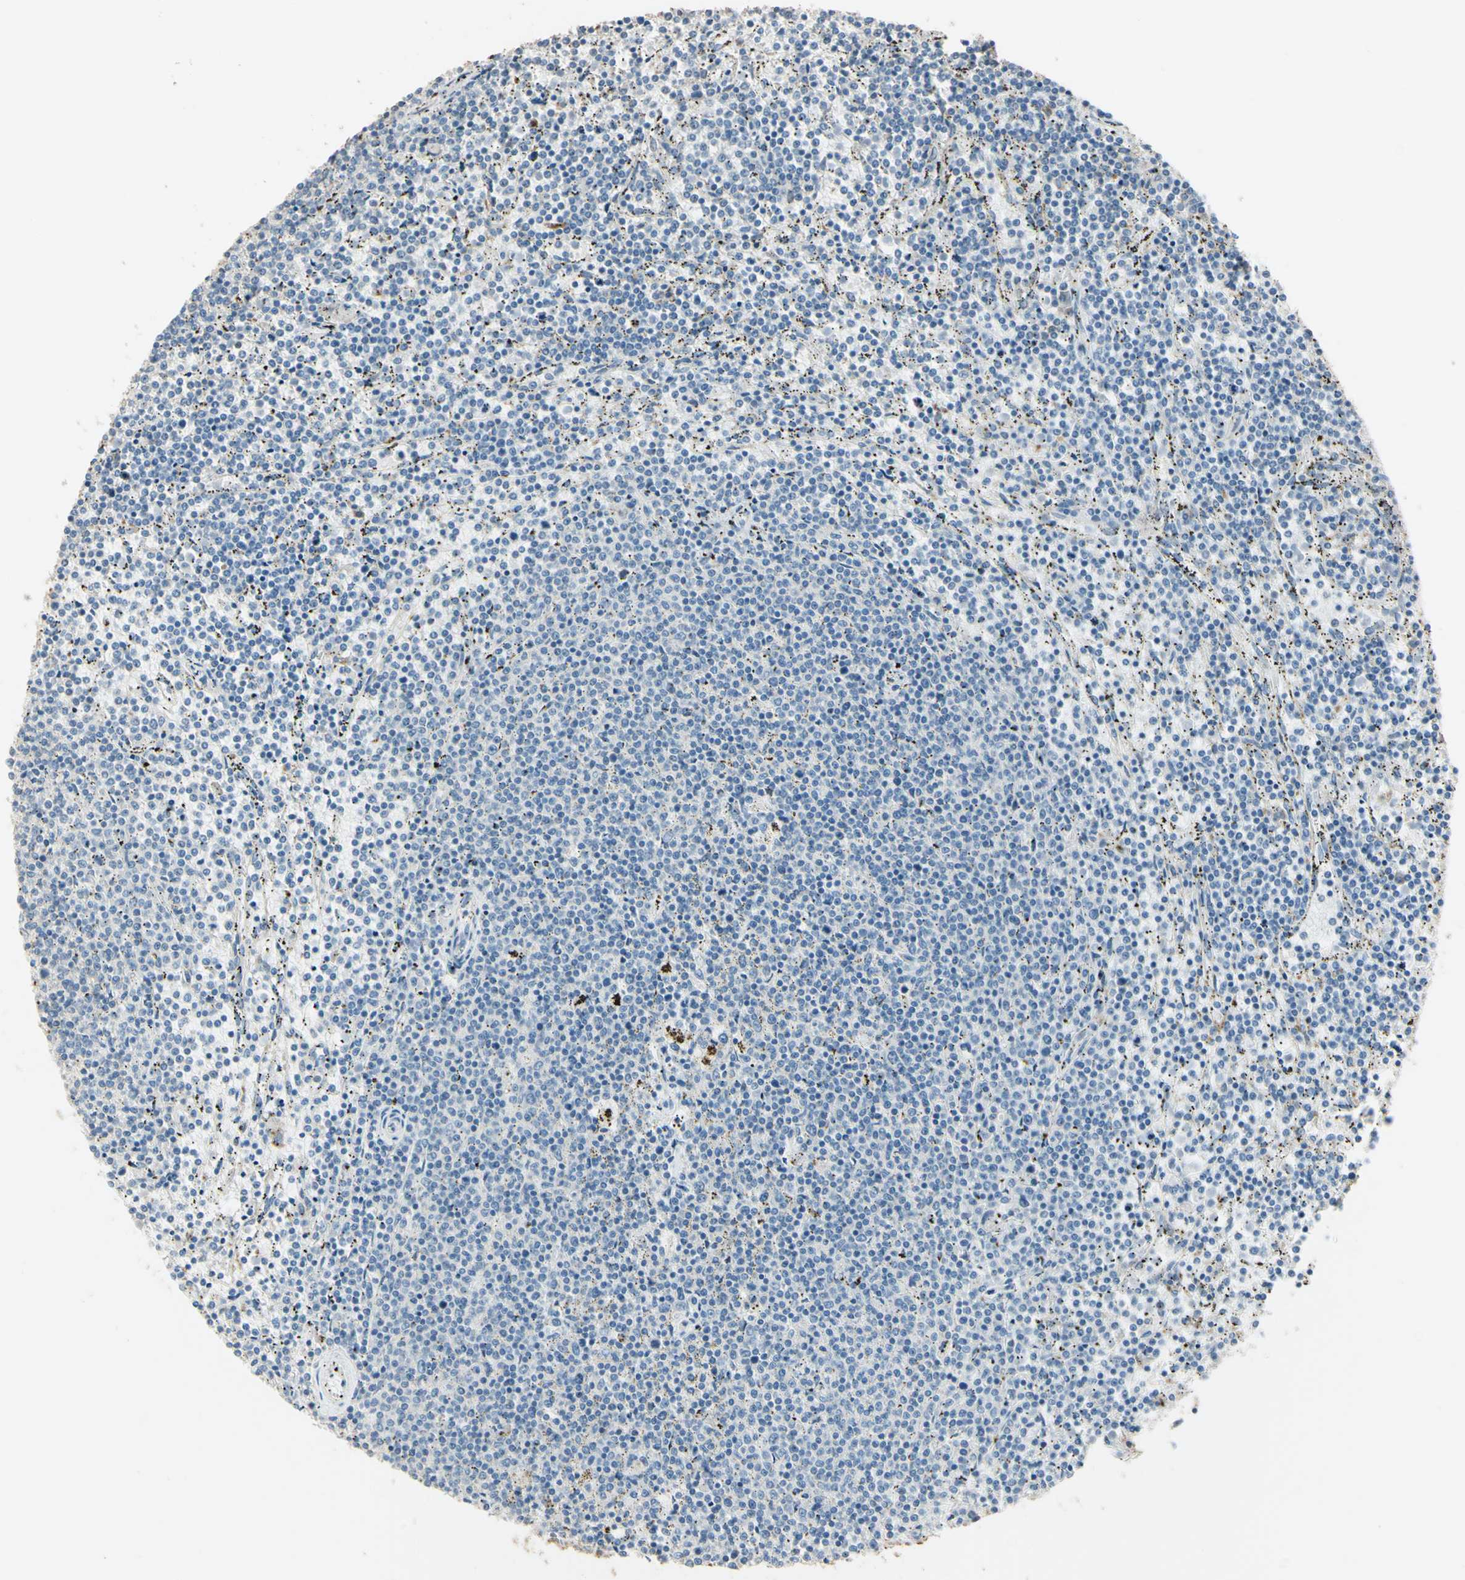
{"staining": {"intensity": "negative", "quantity": "none", "location": "none"}, "tissue": "lymphoma", "cell_type": "Tumor cells", "image_type": "cancer", "snomed": [{"axis": "morphology", "description": "Malignant lymphoma, non-Hodgkin's type, Low grade"}, {"axis": "topography", "description": "Spleen"}], "caption": "Tumor cells show no significant staining in lymphoma.", "gene": "ANGPTL1", "patient": {"sex": "female", "age": 50}}